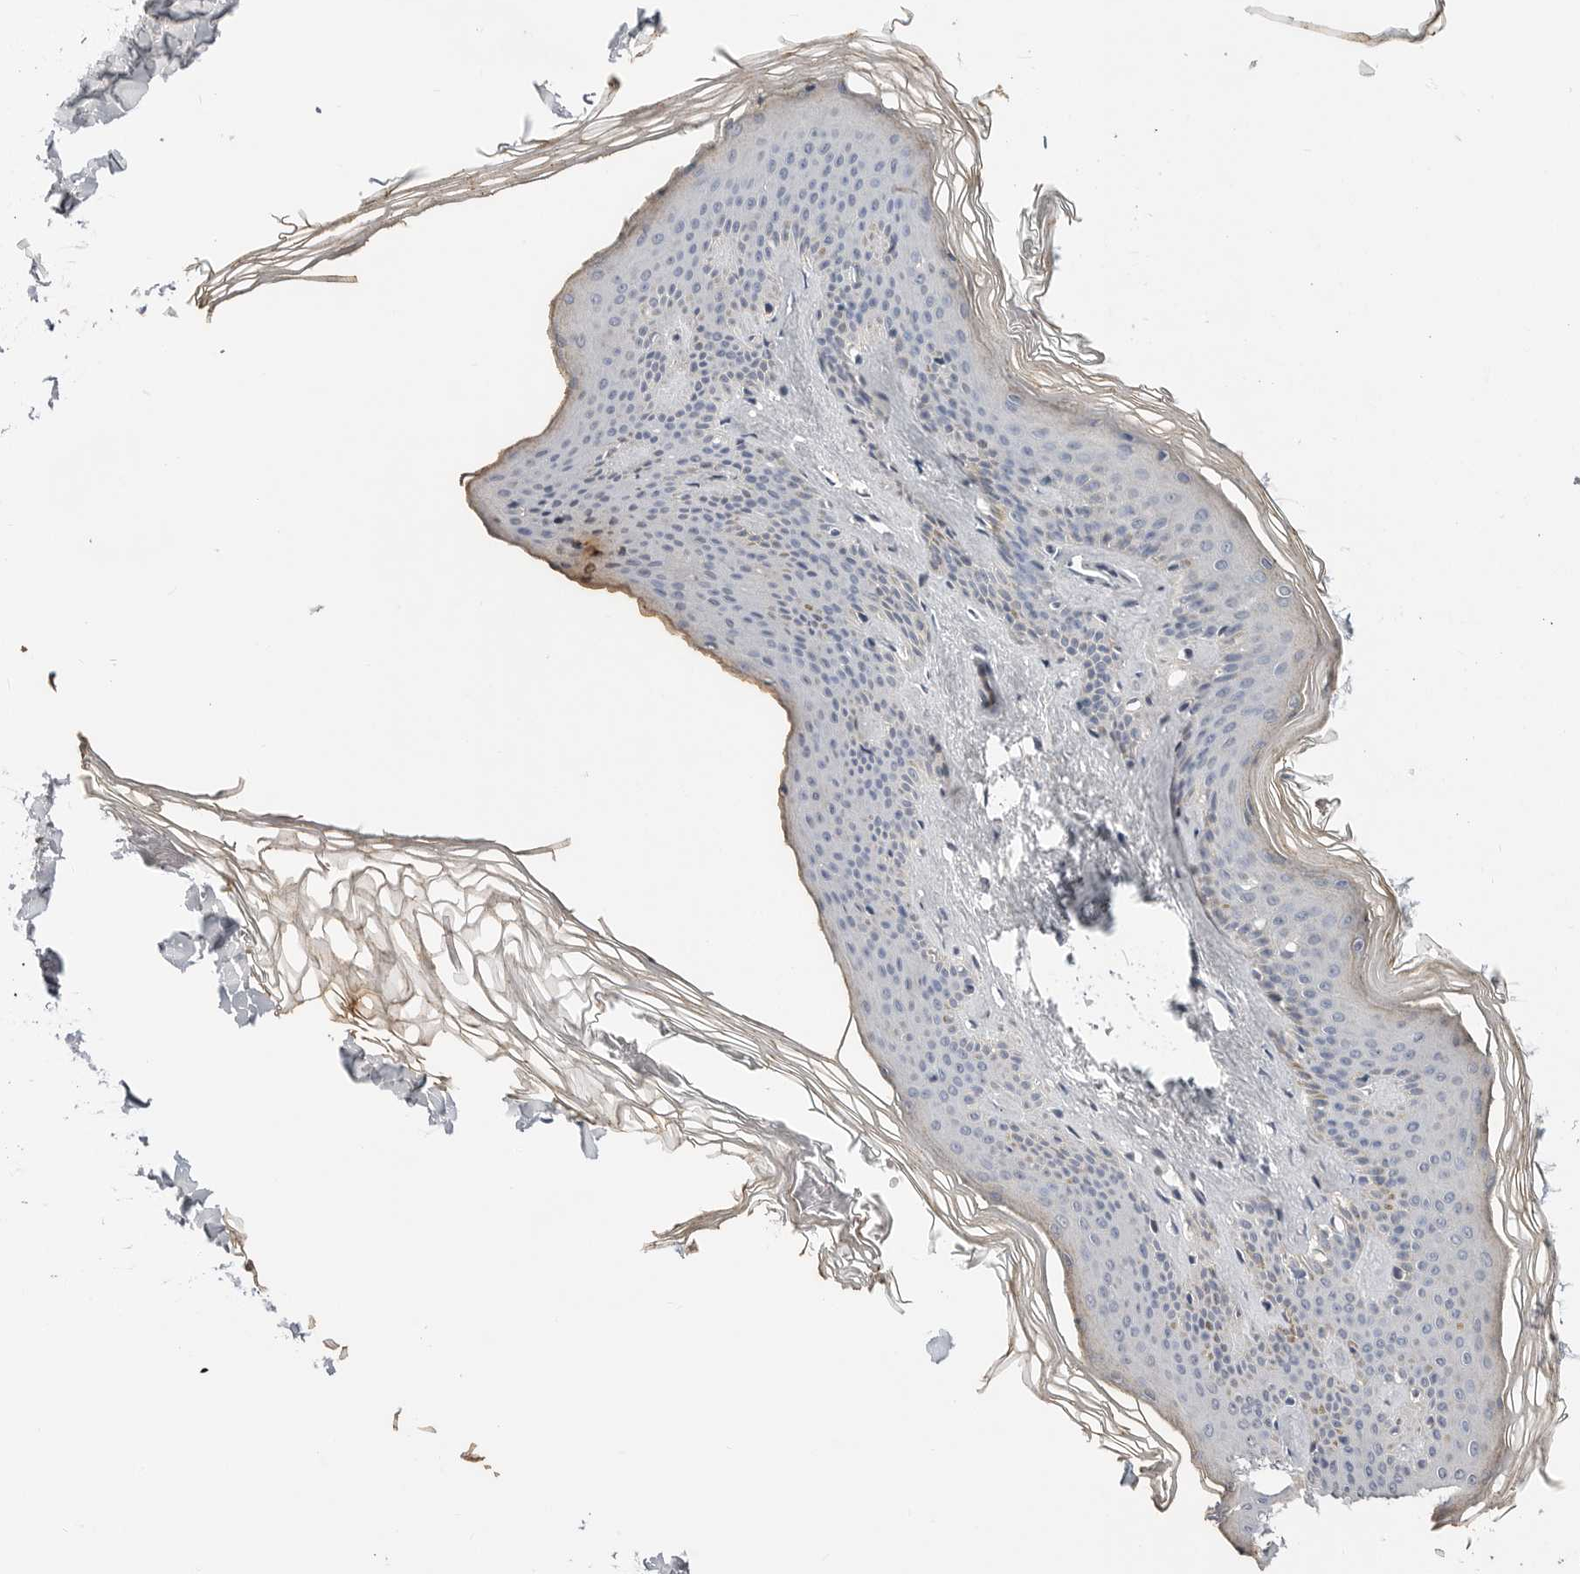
{"staining": {"intensity": "negative", "quantity": "none", "location": "none"}, "tissue": "skin", "cell_type": "Fibroblasts", "image_type": "normal", "snomed": [{"axis": "morphology", "description": "Normal tissue, NOS"}, {"axis": "topography", "description": "Skin"}], "caption": "The image shows no staining of fibroblasts in benign skin. (DAB immunohistochemistry (IHC), high magnification).", "gene": "LTBR", "patient": {"sex": "female", "age": 27}}